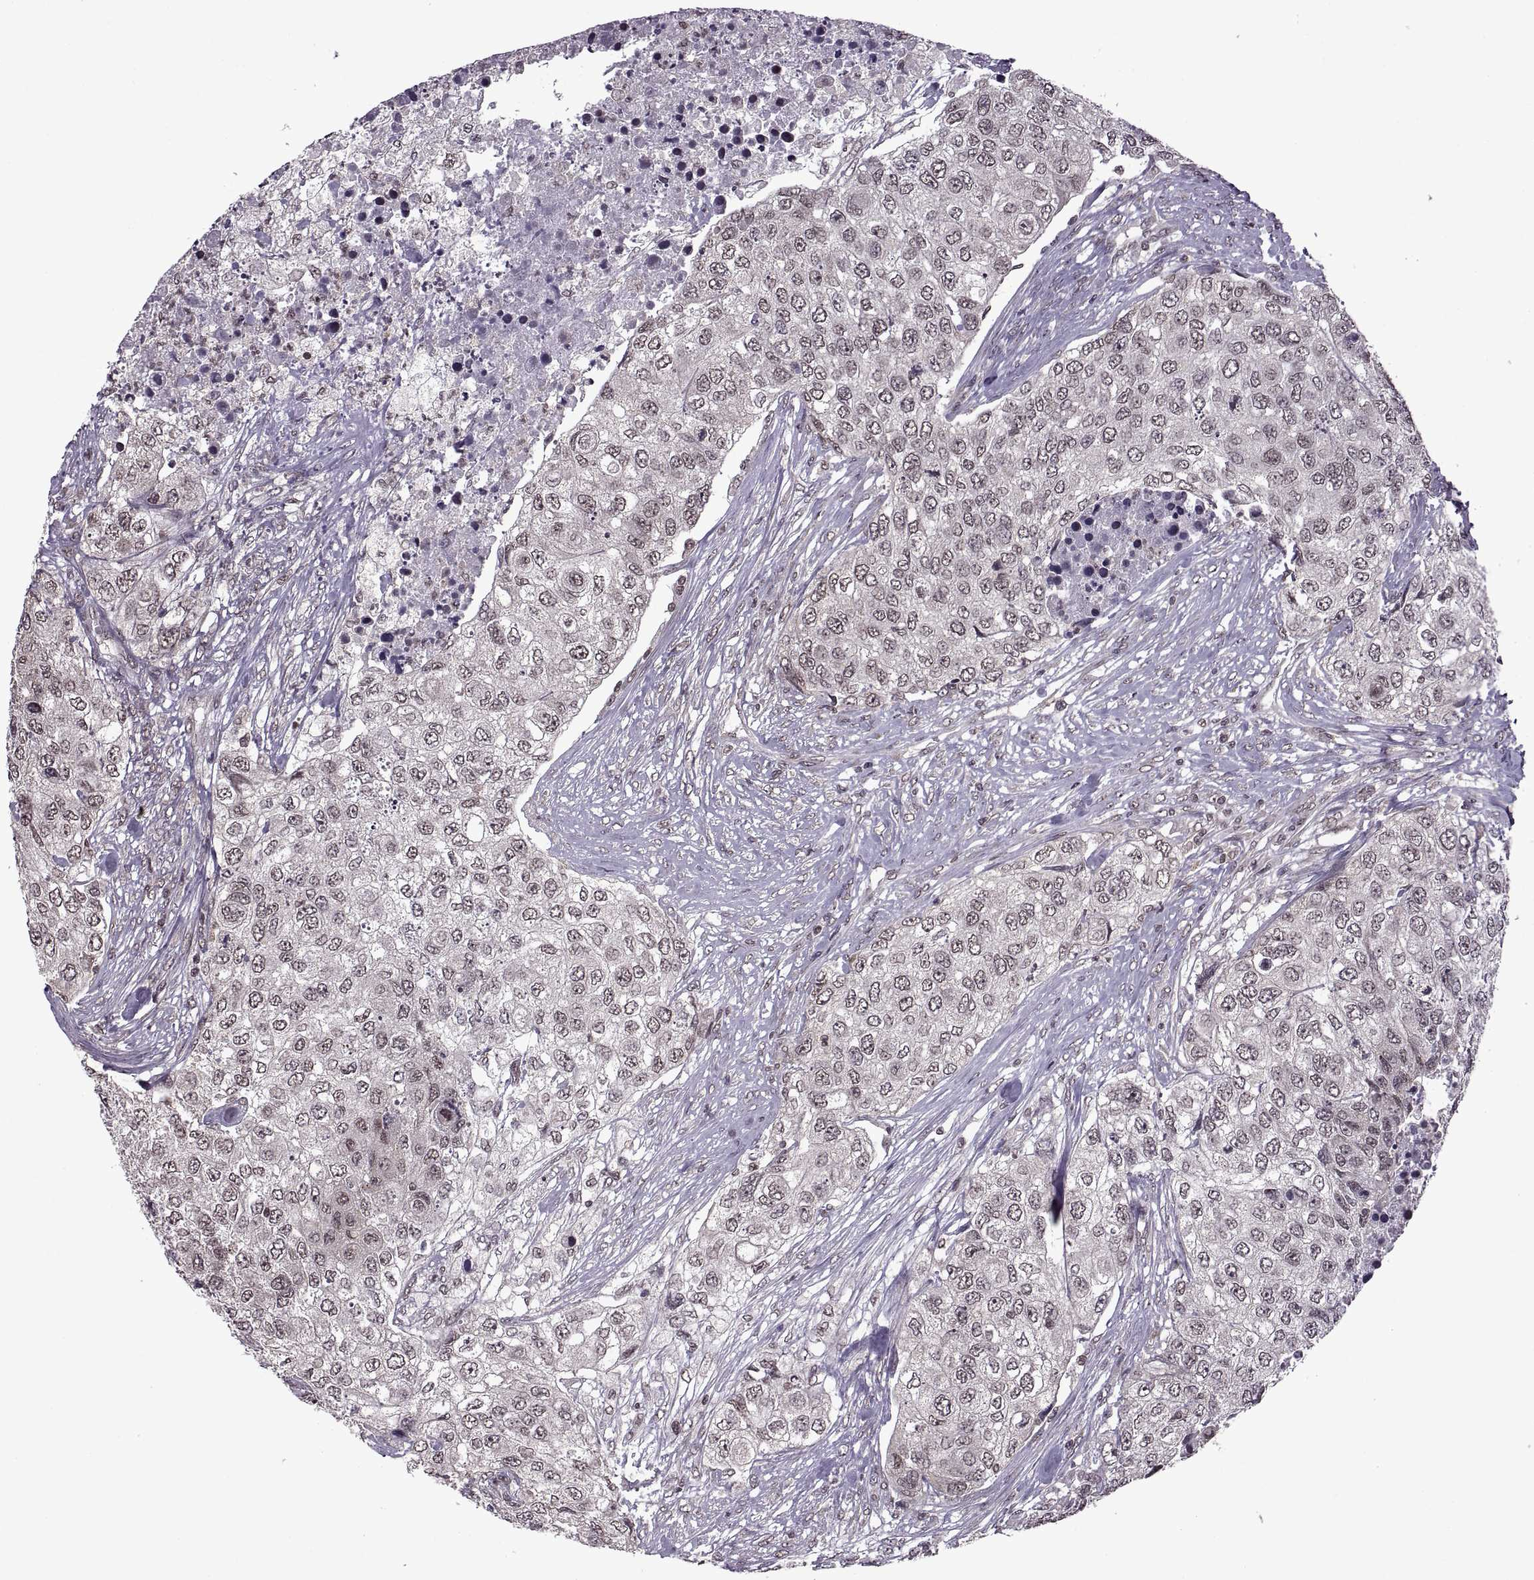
{"staining": {"intensity": "negative", "quantity": "none", "location": "none"}, "tissue": "urothelial cancer", "cell_type": "Tumor cells", "image_type": "cancer", "snomed": [{"axis": "morphology", "description": "Urothelial carcinoma, High grade"}, {"axis": "topography", "description": "Urinary bladder"}], "caption": "The immunohistochemistry photomicrograph has no significant positivity in tumor cells of high-grade urothelial carcinoma tissue.", "gene": "INTS3", "patient": {"sex": "female", "age": 78}}